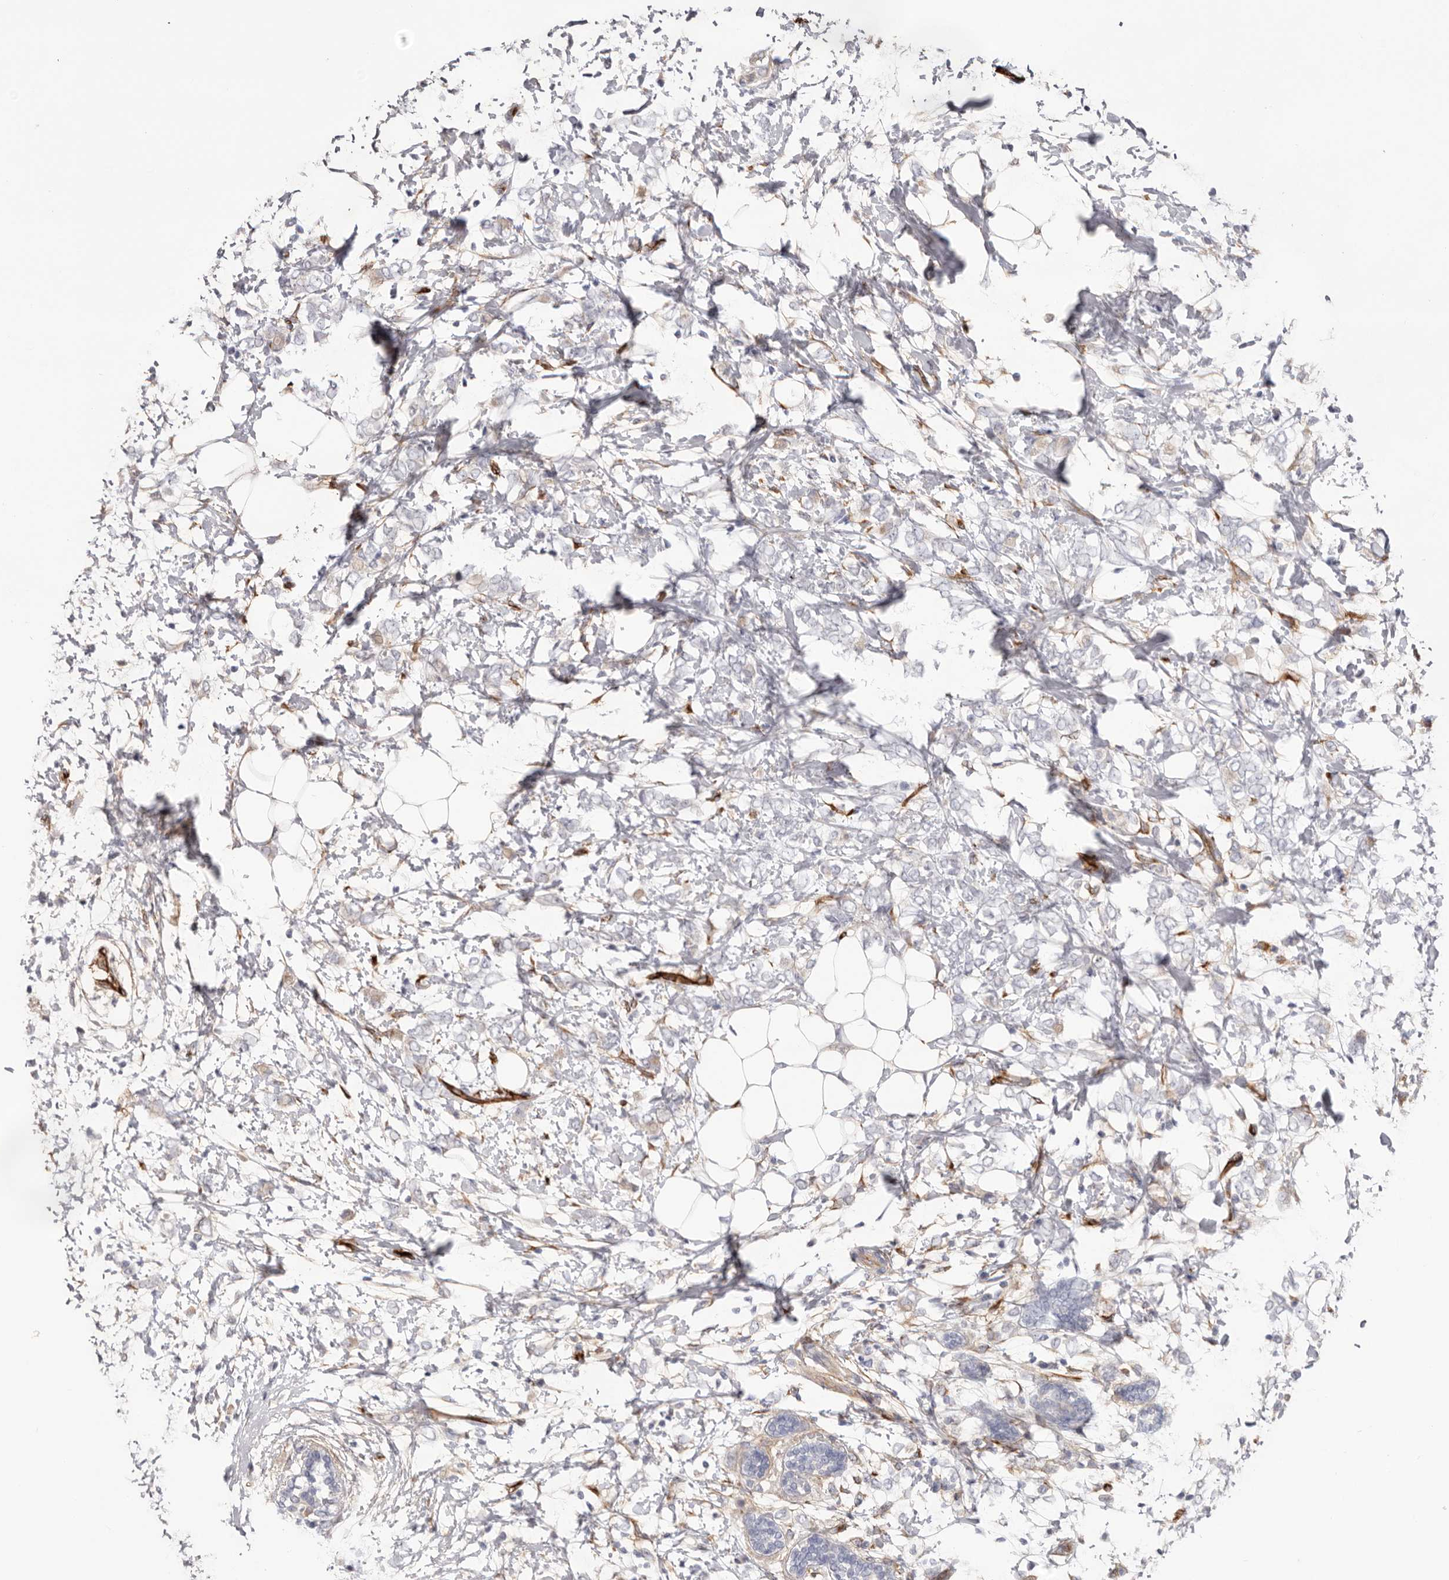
{"staining": {"intensity": "negative", "quantity": "none", "location": "none"}, "tissue": "breast cancer", "cell_type": "Tumor cells", "image_type": "cancer", "snomed": [{"axis": "morphology", "description": "Normal tissue, NOS"}, {"axis": "morphology", "description": "Lobular carcinoma"}, {"axis": "topography", "description": "Breast"}], "caption": "A high-resolution photomicrograph shows IHC staining of breast cancer (lobular carcinoma), which shows no significant expression in tumor cells.", "gene": "LRRC66", "patient": {"sex": "female", "age": 47}}